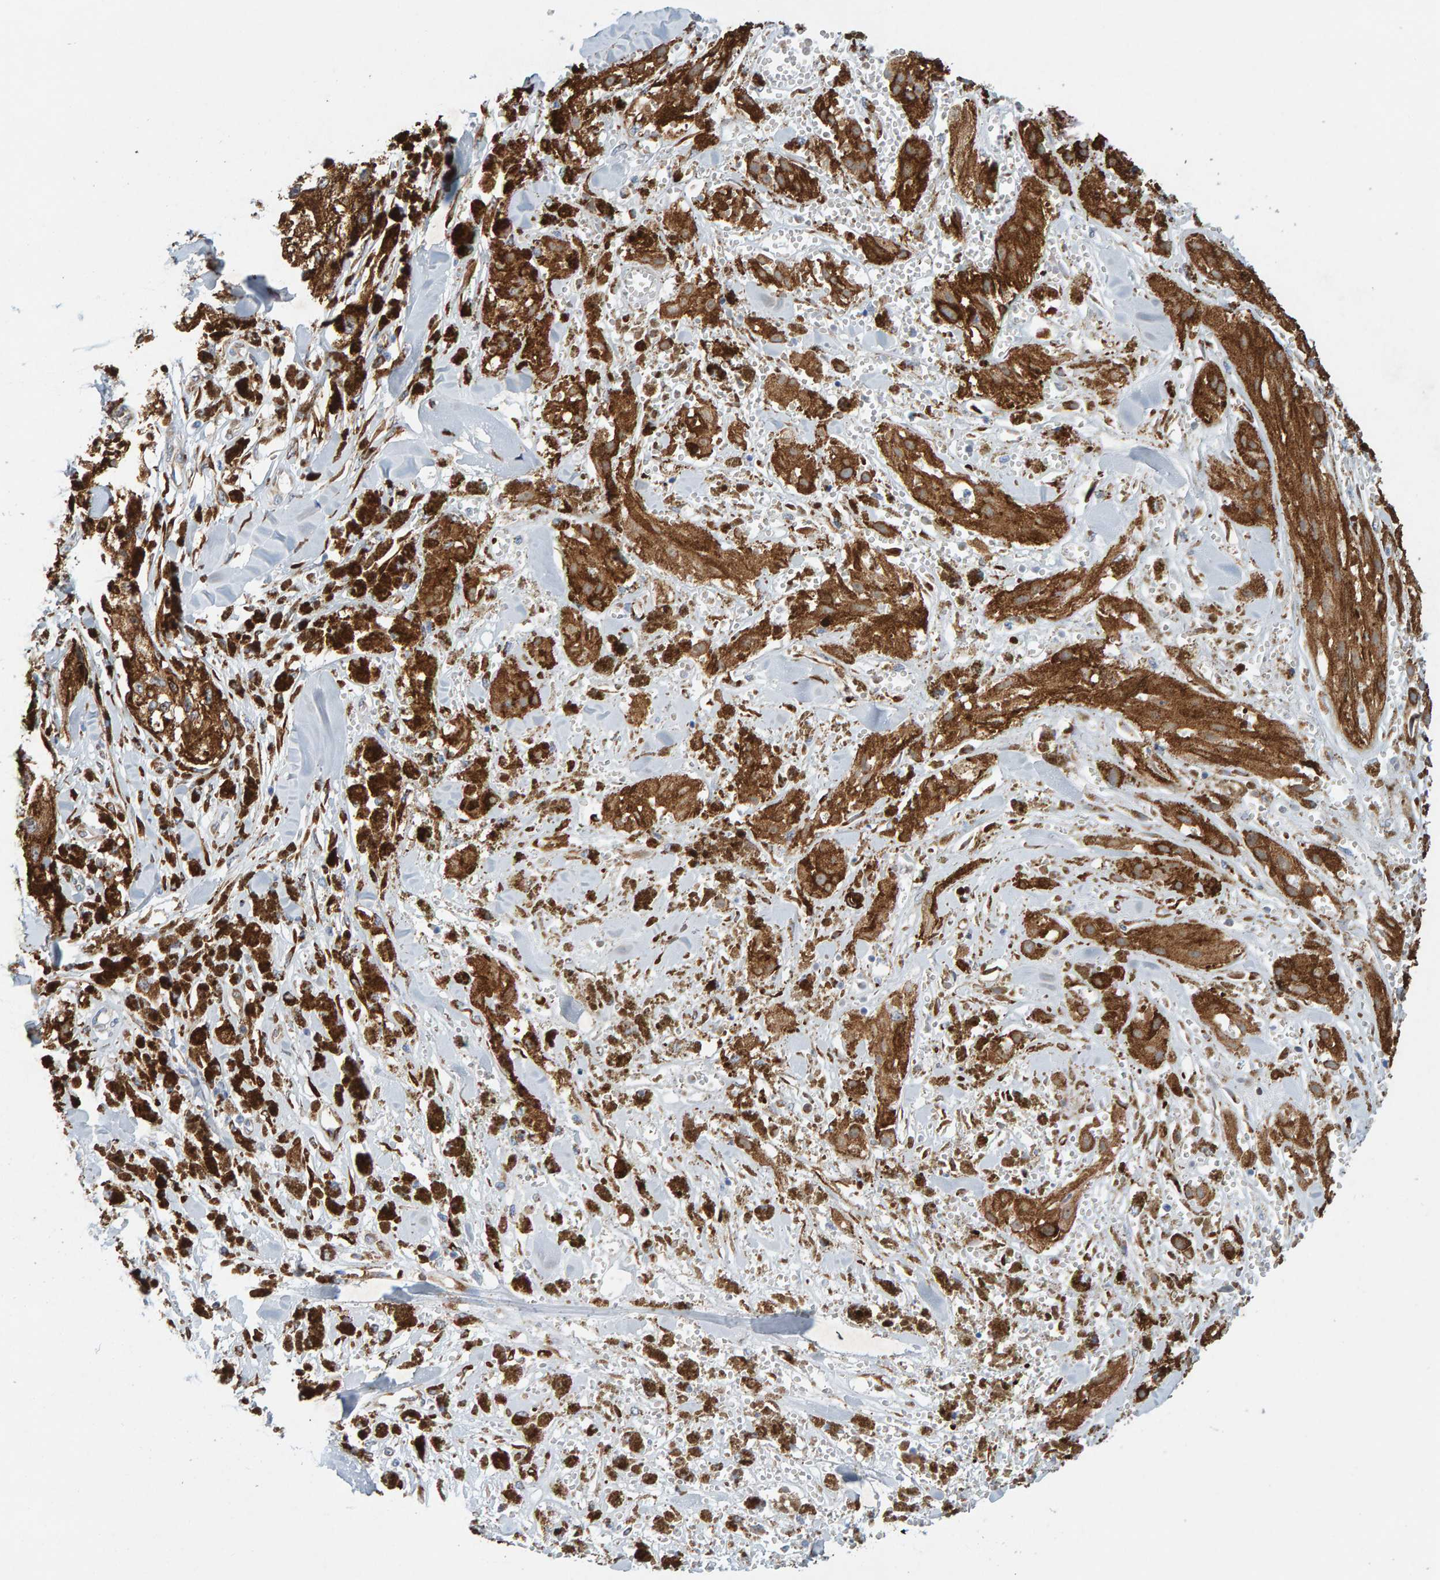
{"staining": {"intensity": "moderate", "quantity": ">75%", "location": "cytoplasmic/membranous"}, "tissue": "melanoma", "cell_type": "Tumor cells", "image_type": "cancer", "snomed": [{"axis": "morphology", "description": "Malignant melanoma, NOS"}, {"axis": "topography", "description": "Skin"}], "caption": "The photomicrograph shows immunohistochemical staining of melanoma. There is moderate cytoplasmic/membranous staining is seen in about >75% of tumor cells.", "gene": "MMP16", "patient": {"sex": "male", "age": 88}}